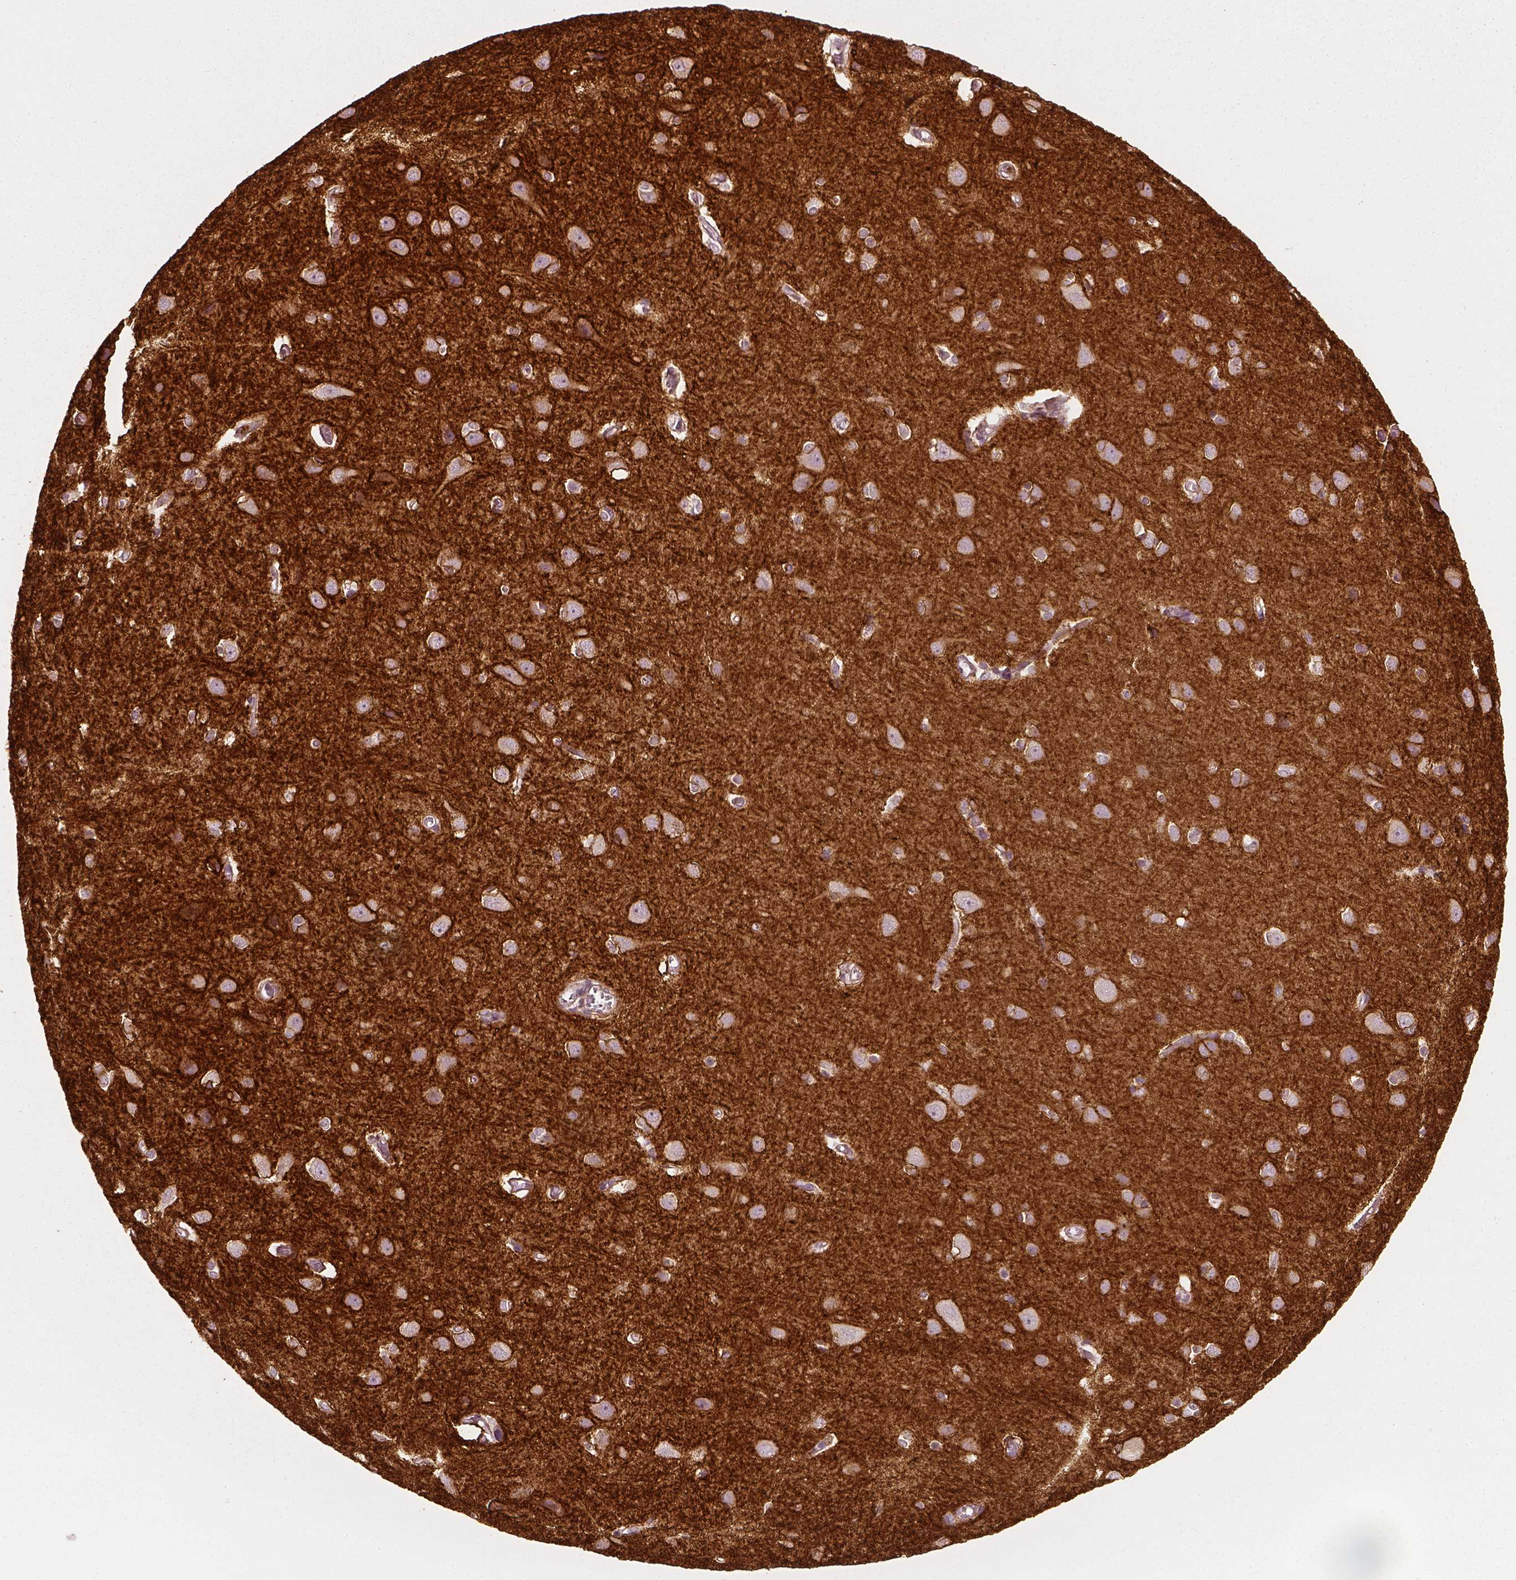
{"staining": {"intensity": "weak", "quantity": ">75%", "location": "cytoplasmic/membranous"}, "tissue": "cerebral cortex", "cell_type": "Endothelial cells", "image_type": "normal", "snomed": [{"axis": "morphology", "description": "Normal tissue, NOS"}, {"axis": "topography", "description": "Cerebral cortex"}], "caption": "Brown immunohistochemical staining in unremarkable human cerebral cortex reveals weak cytoplasmic/membranous positivity in about >75% of endothelial cells. The staining was performed using DAB (3,3'-diaminobenzidine) to visualize the protein expression in brown, while the nuclei were stained in blue with hematoxylin (Magnification: 20x).", "gene": "NPTN", "patient": {"sex": "male", "age": 37}}